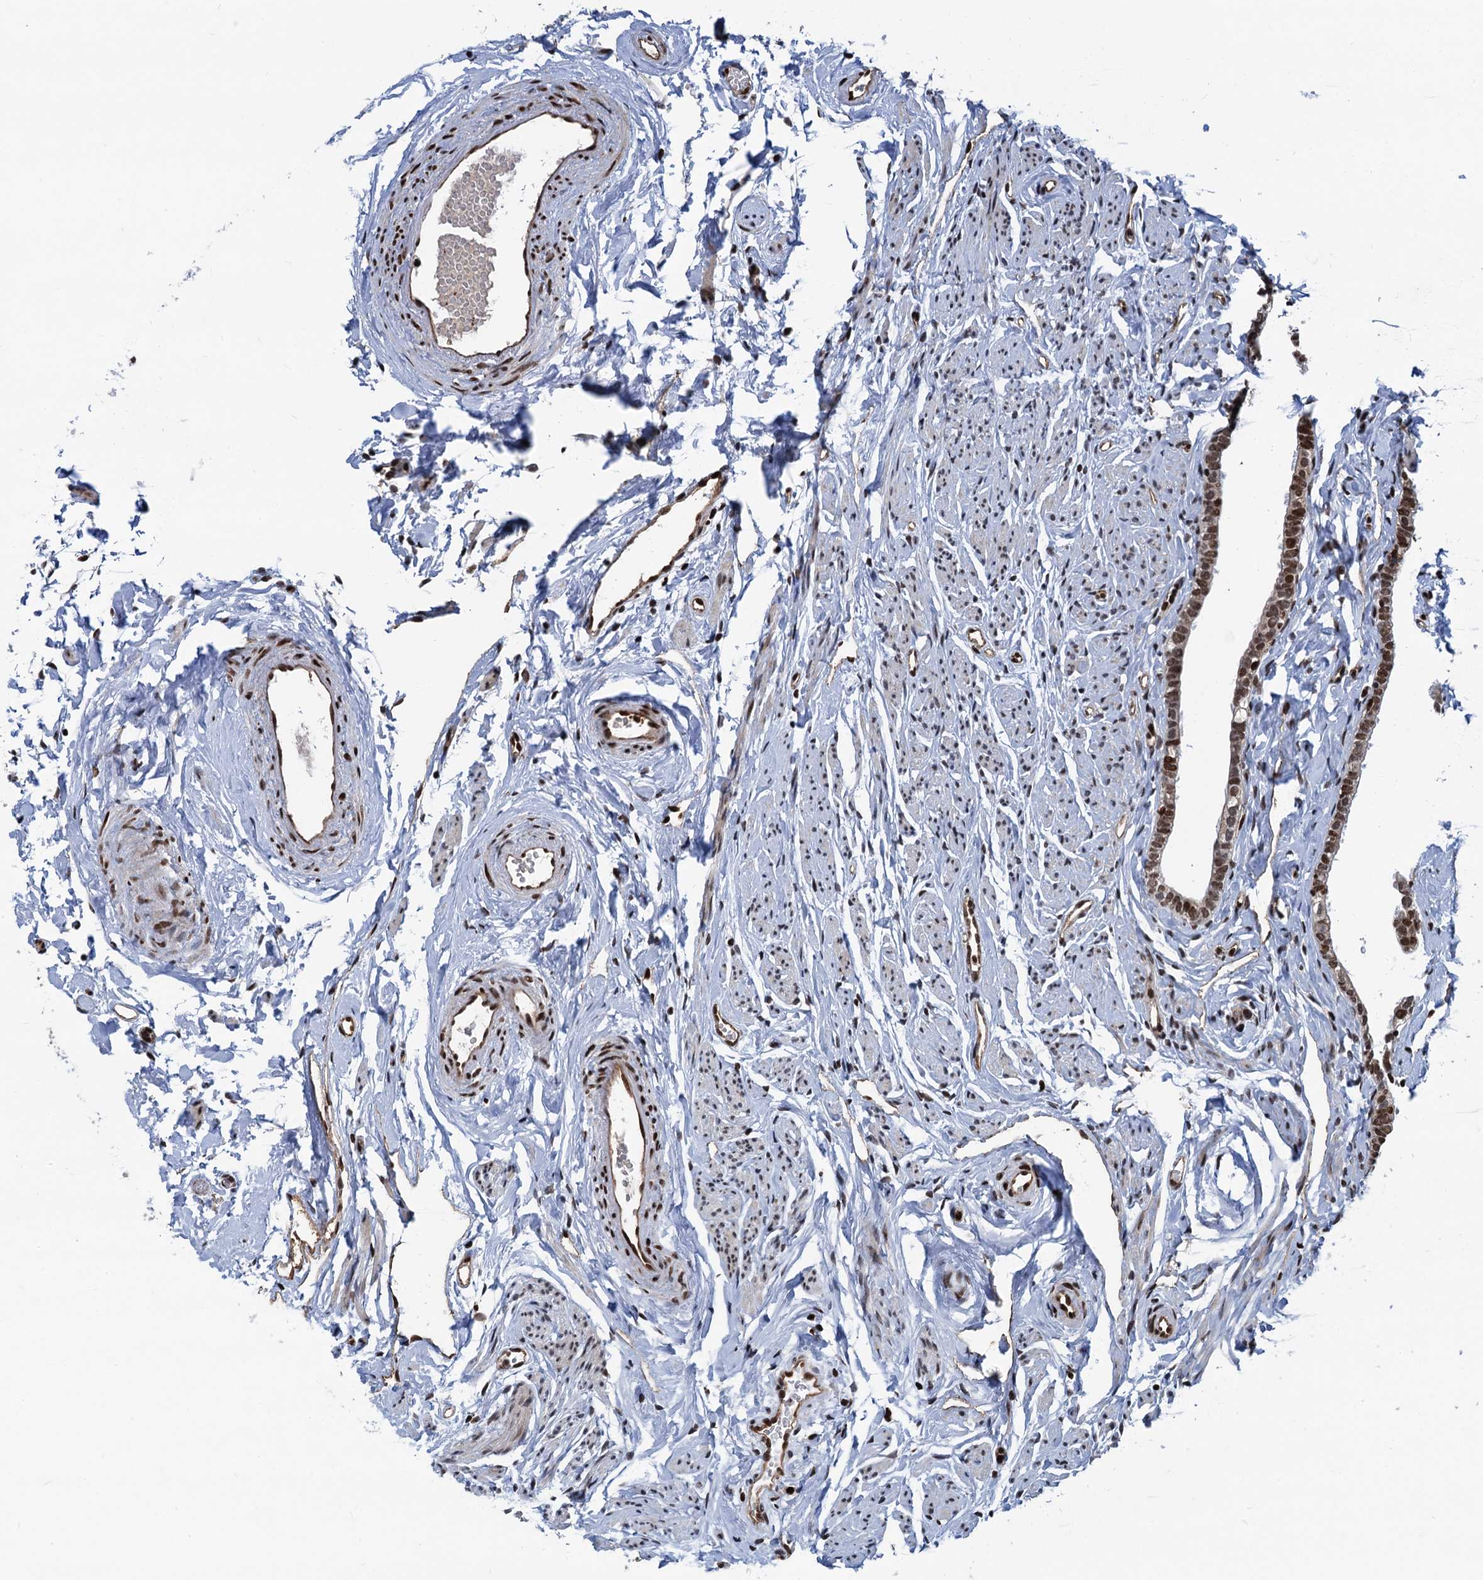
{"staining": {"intensity": "strong", "quantity": ">75%", "location": "nuclear"}, "tissue": "fallopian tube", "cell_type": "Glandular cells", "image_type": "normal", "snomed": [{"axis": "morphology", "description": "Normal tissue, NOS"}, {"axis": "topography", "description": "Fallopian tube"}], "caption": "About >75% of glandular cells in unremarkable fallopian tube show strong nuclear protein positivity as visualized by brown immunohistochemical staining.", "gene": "PPP4R1", "patient": {"sex": "female", "age": 66}}